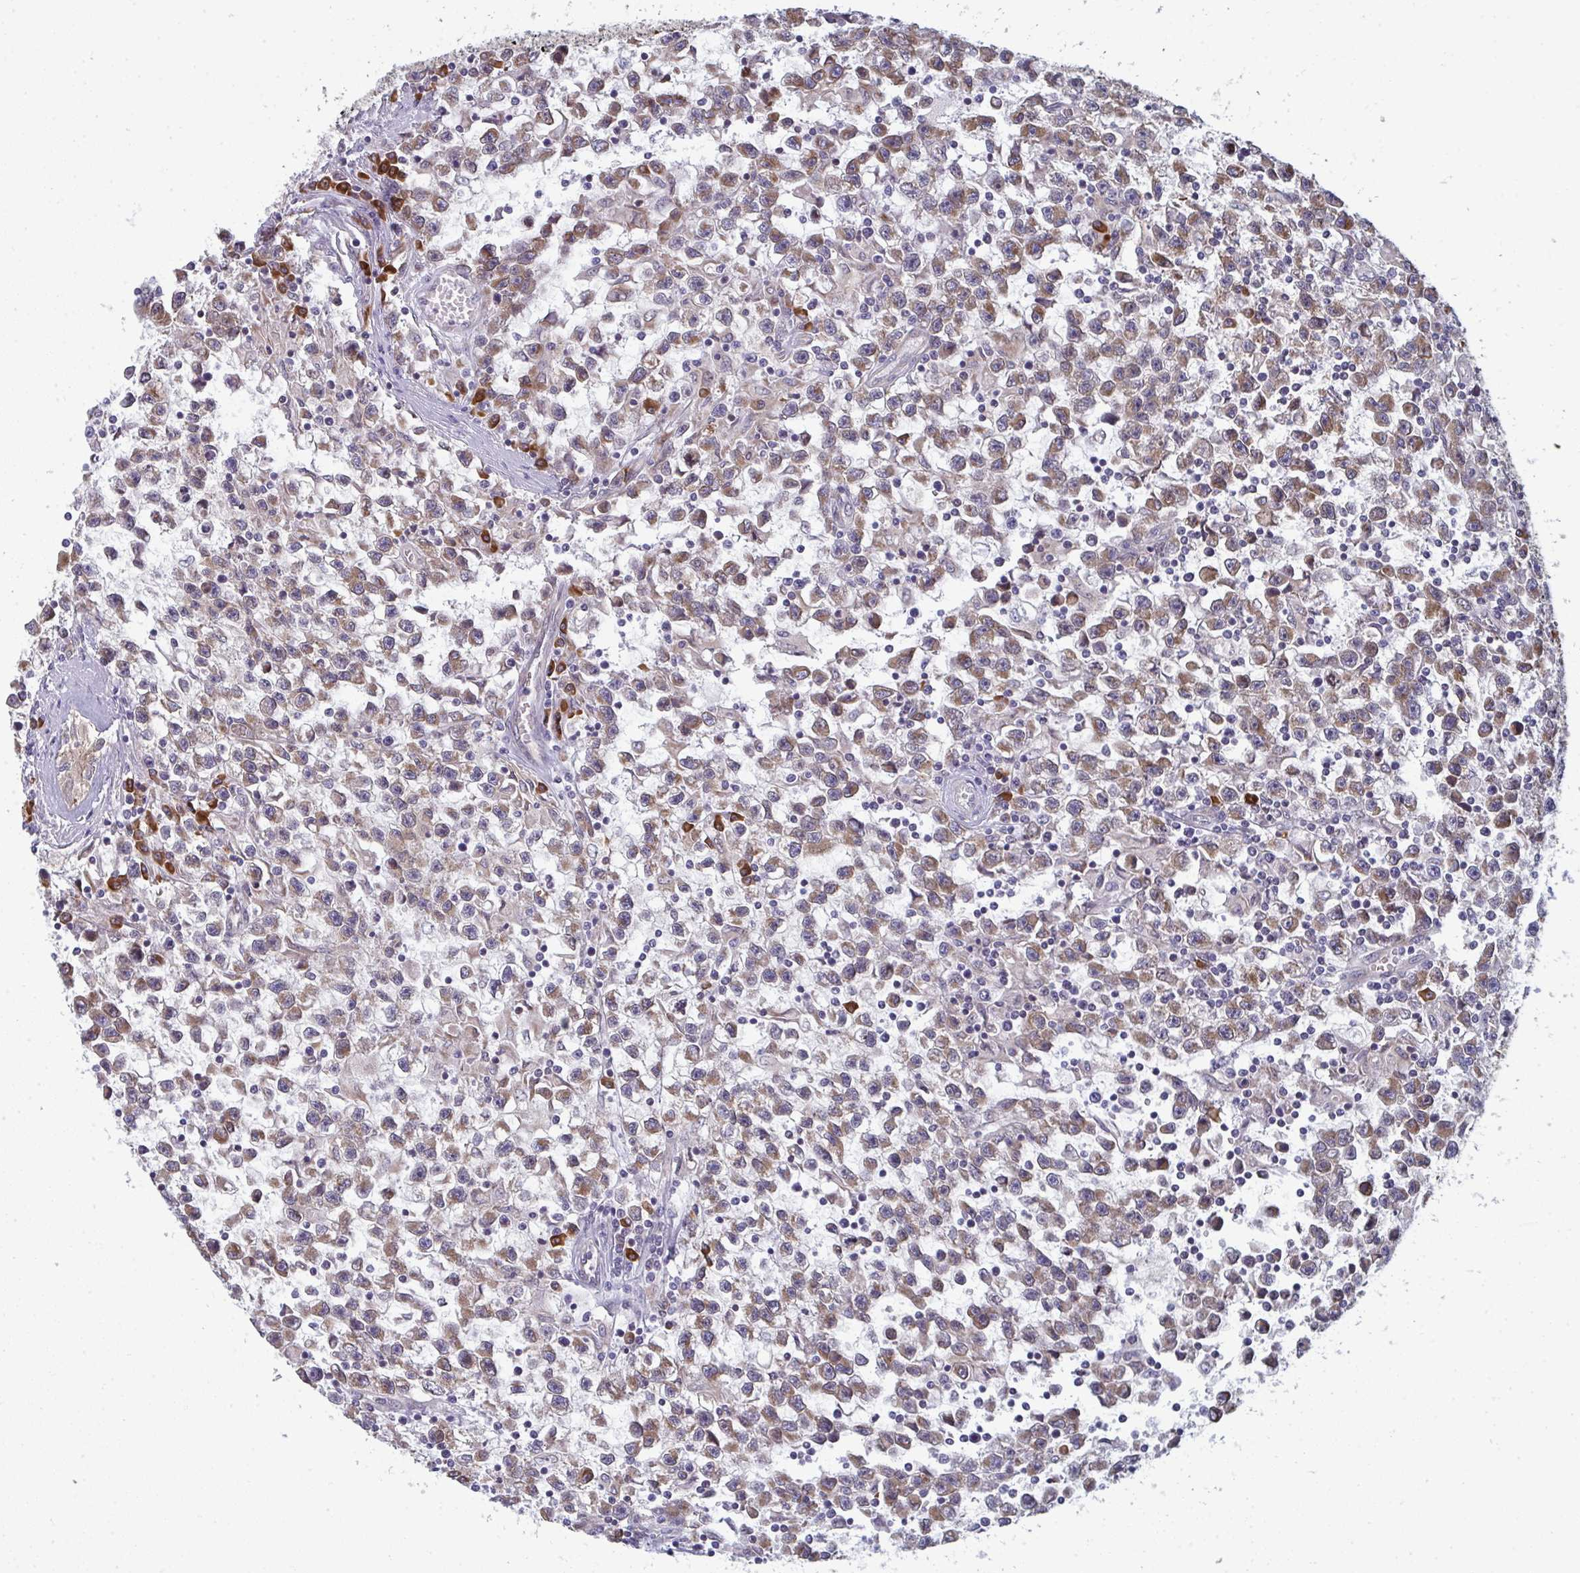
{"staining": {"intensity": "moderate", "quantity": ">75%", "location": "cytoplasmic/membranous"}, "tissue": "testis cancer", "cell_type": "Tumor cells", "image_type": "cancer", "snomed": [{"axis": "morphology", "description": "Seminoma, NOS"}, {"axis": "topography", "description": "Testis"}], "caption": "This image reveals immunohistochemistry (IHC) staining of human seminoma (testis), with medium moderate cytoplasmic/membranous expression in about >75% of tumor cells.", "gene": "LYSMD4", "patient": {"sex": "male", "age": 31}}